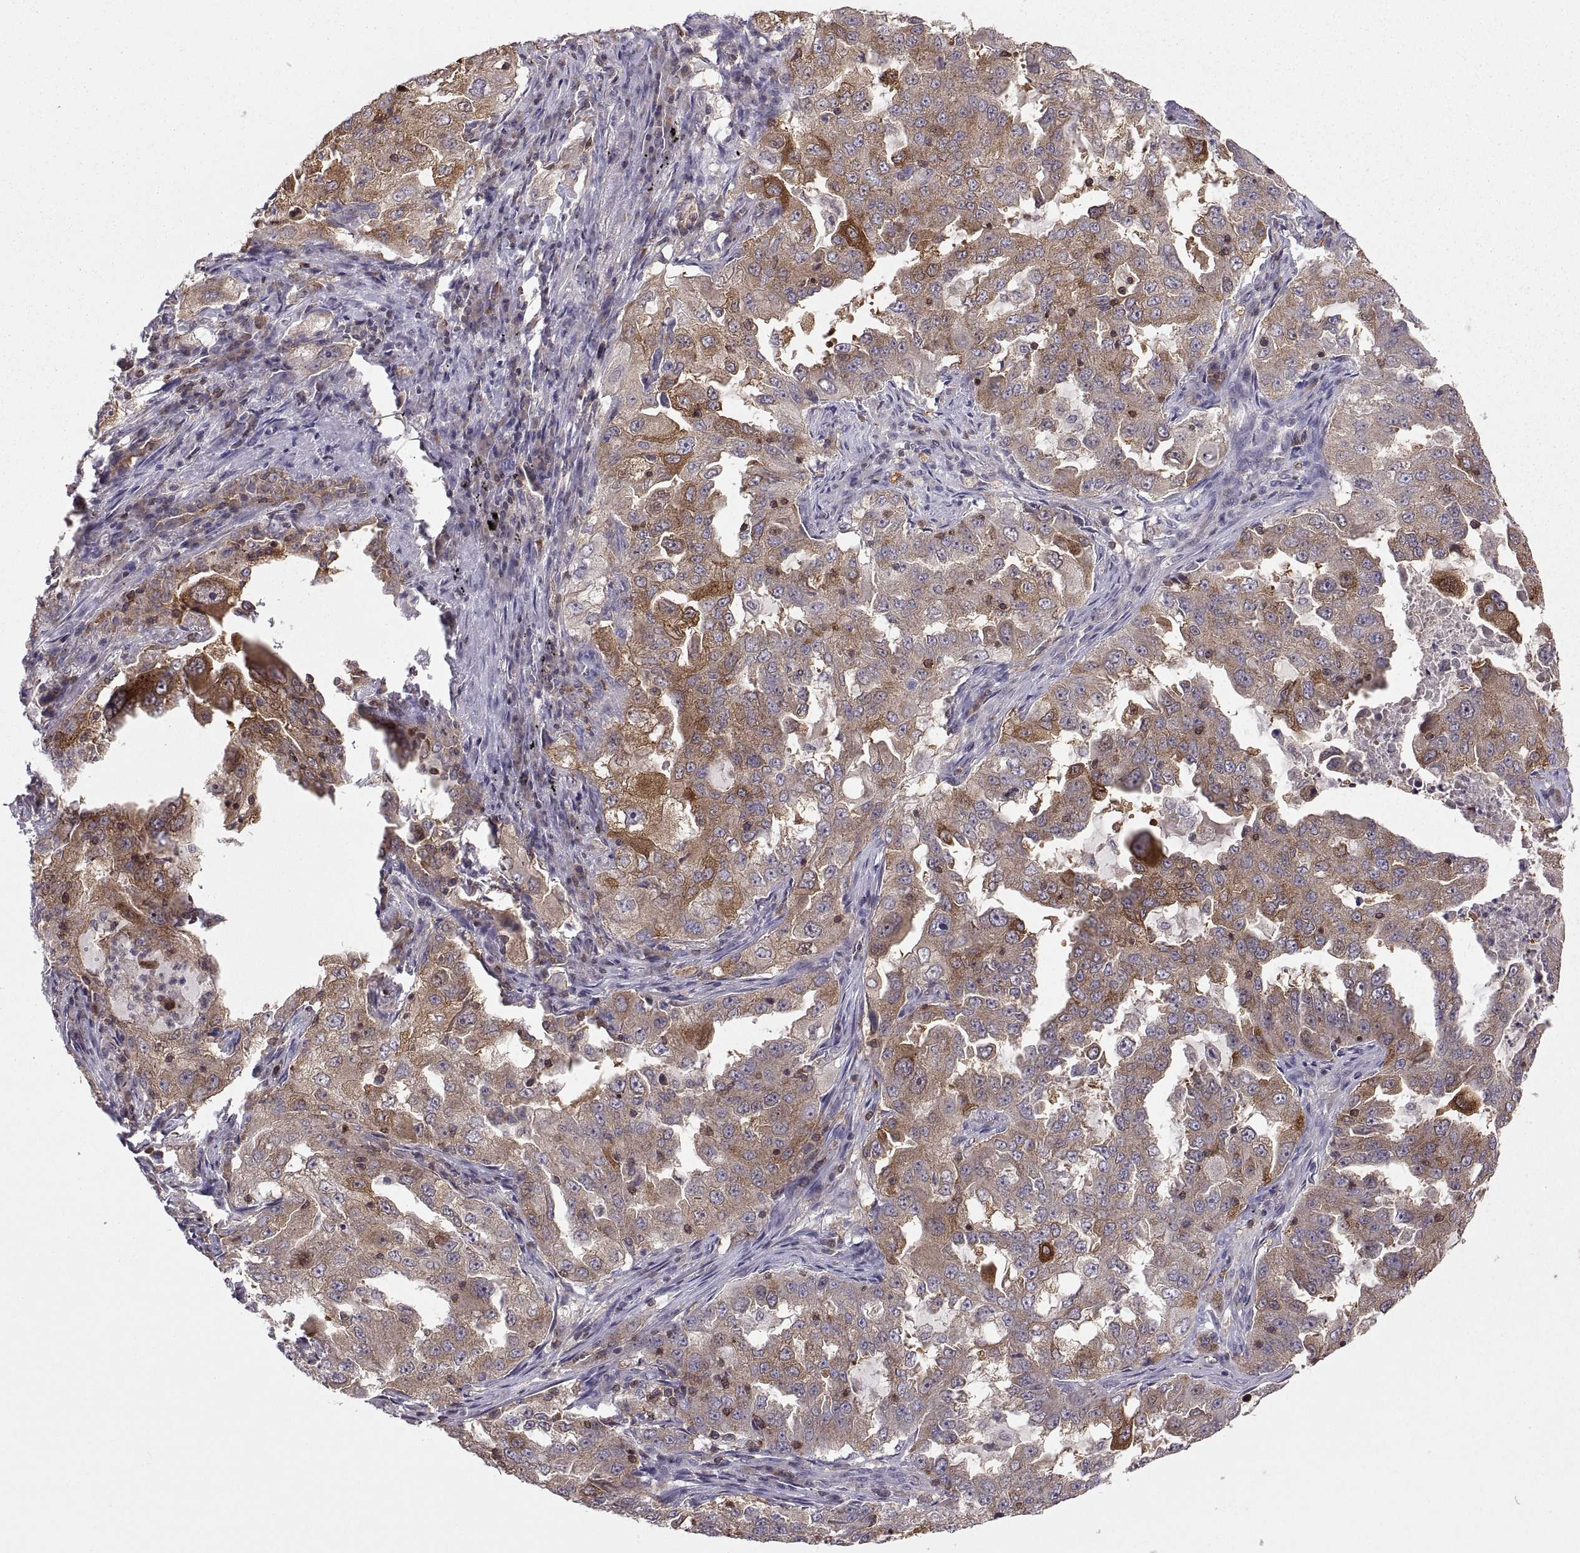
{"staining": {"intensity": "strong", "quantity": "<25%", "location": "cytoplasmic/membranous"}, "tissue": "lung cancer", "cell_type": "Tumor cells", "image_type": "cancer", "snomed": [{"axis": "morphology", "description": "Adenocarcinoma, NOS"}, {"axis": "topography", "description": "Lung"}], "caption": "This photomicrograph exhibits immunohistochemistry (IHC) staining of human lung cancer (adenocarcinoma), with medium strong cytoplasmic/membranous staining in approximately <25% of tumor cells.", "gene": "EZR", "patient": {"sex": "female", "age": 61}}